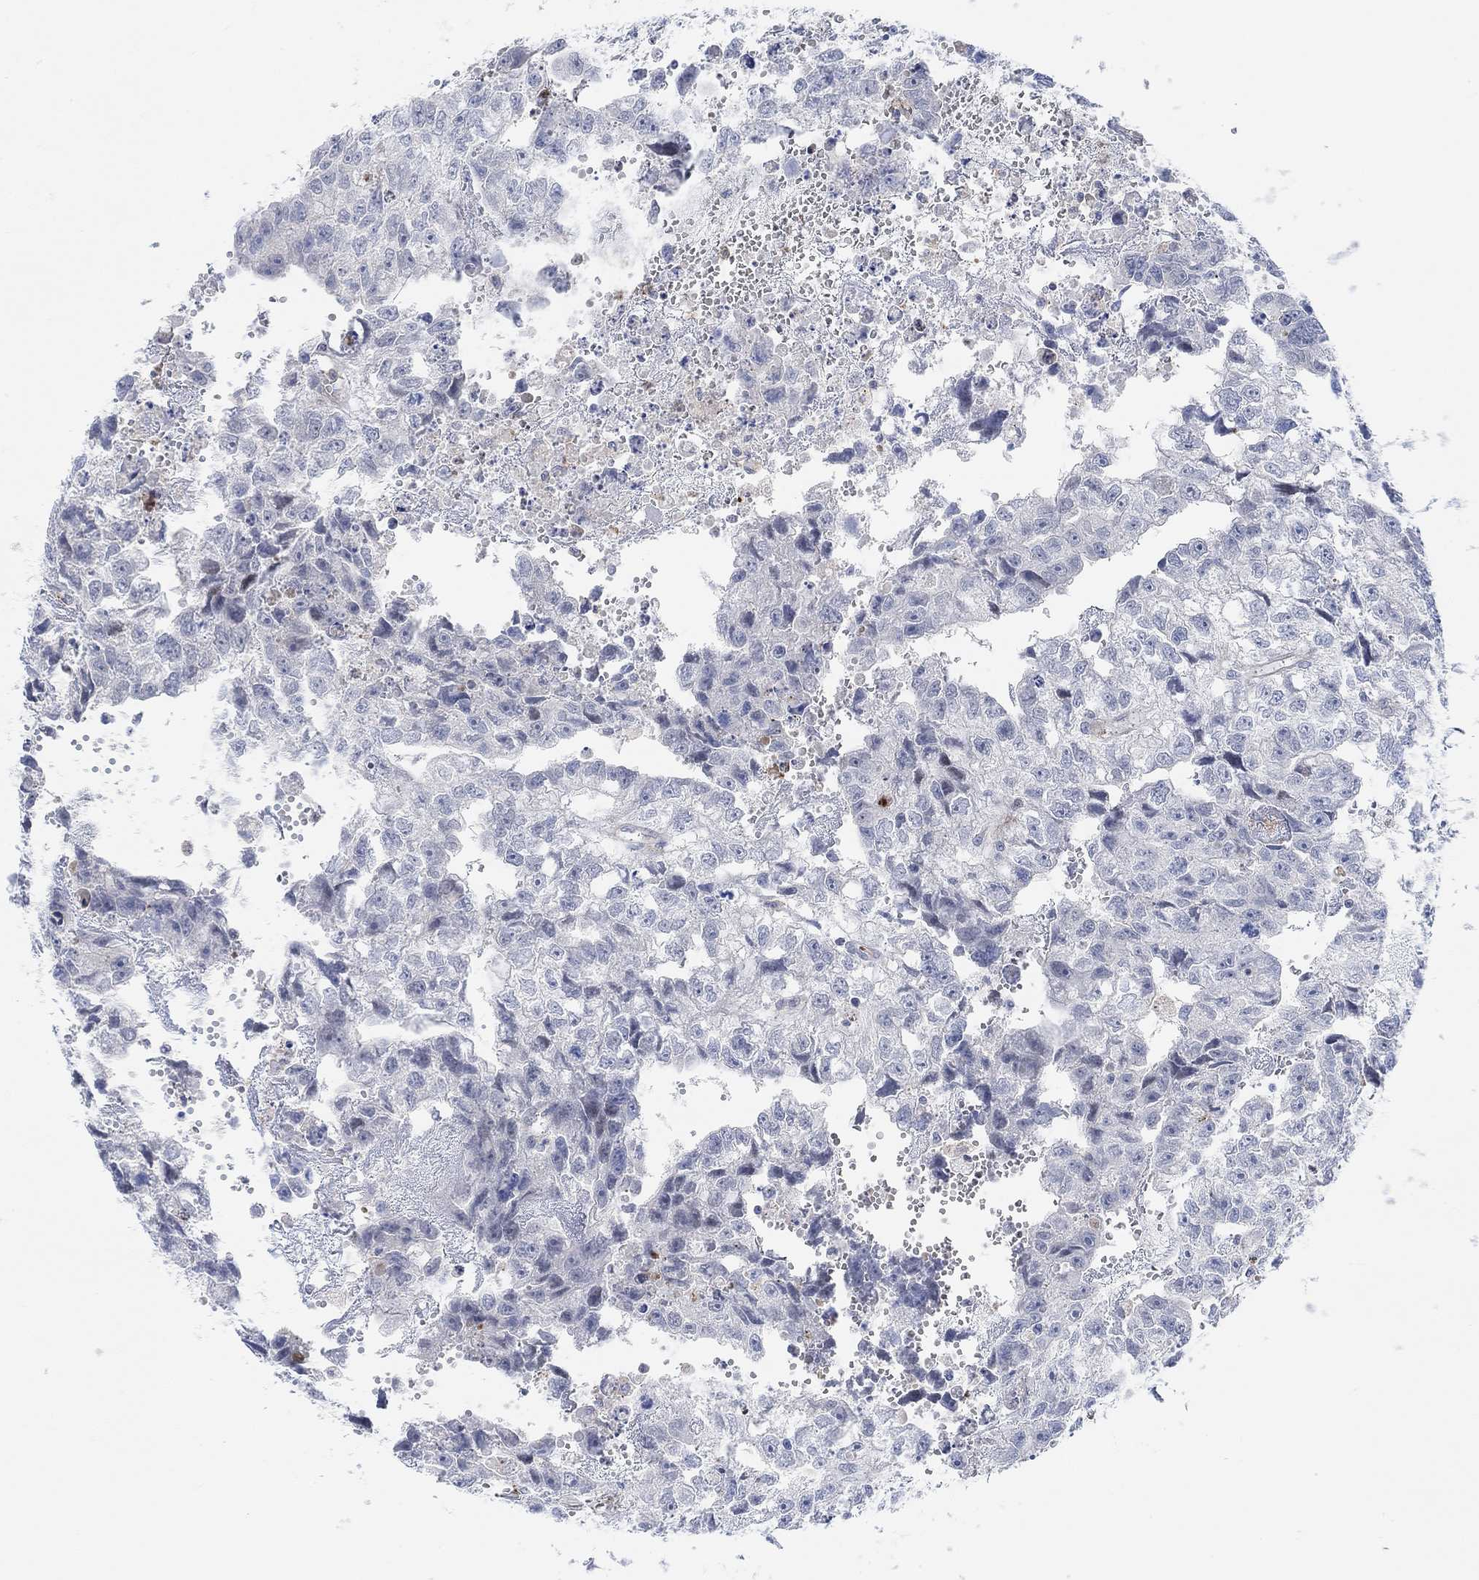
{"staining": {"intensity": "negative", "quantity": "none", "location": "none"}, "tissue": "testis cancer", "cell_type": "Tumor cells", "image_type": "cancer", "snomed": [{"axis": "morphology", "description": "Carcinoma, Embryonal, NOS"}, {"axis": "morphology", "description": "Teratoma, malignant, NOS"}, {"axis": "topography", "description": "Testis"}], "caption": "Tumor cells show no significant protein positivity in embryonal carcinoma (testis).", "gene": "PMFBP1", "patient": {"sex": "male", "age": 44}}